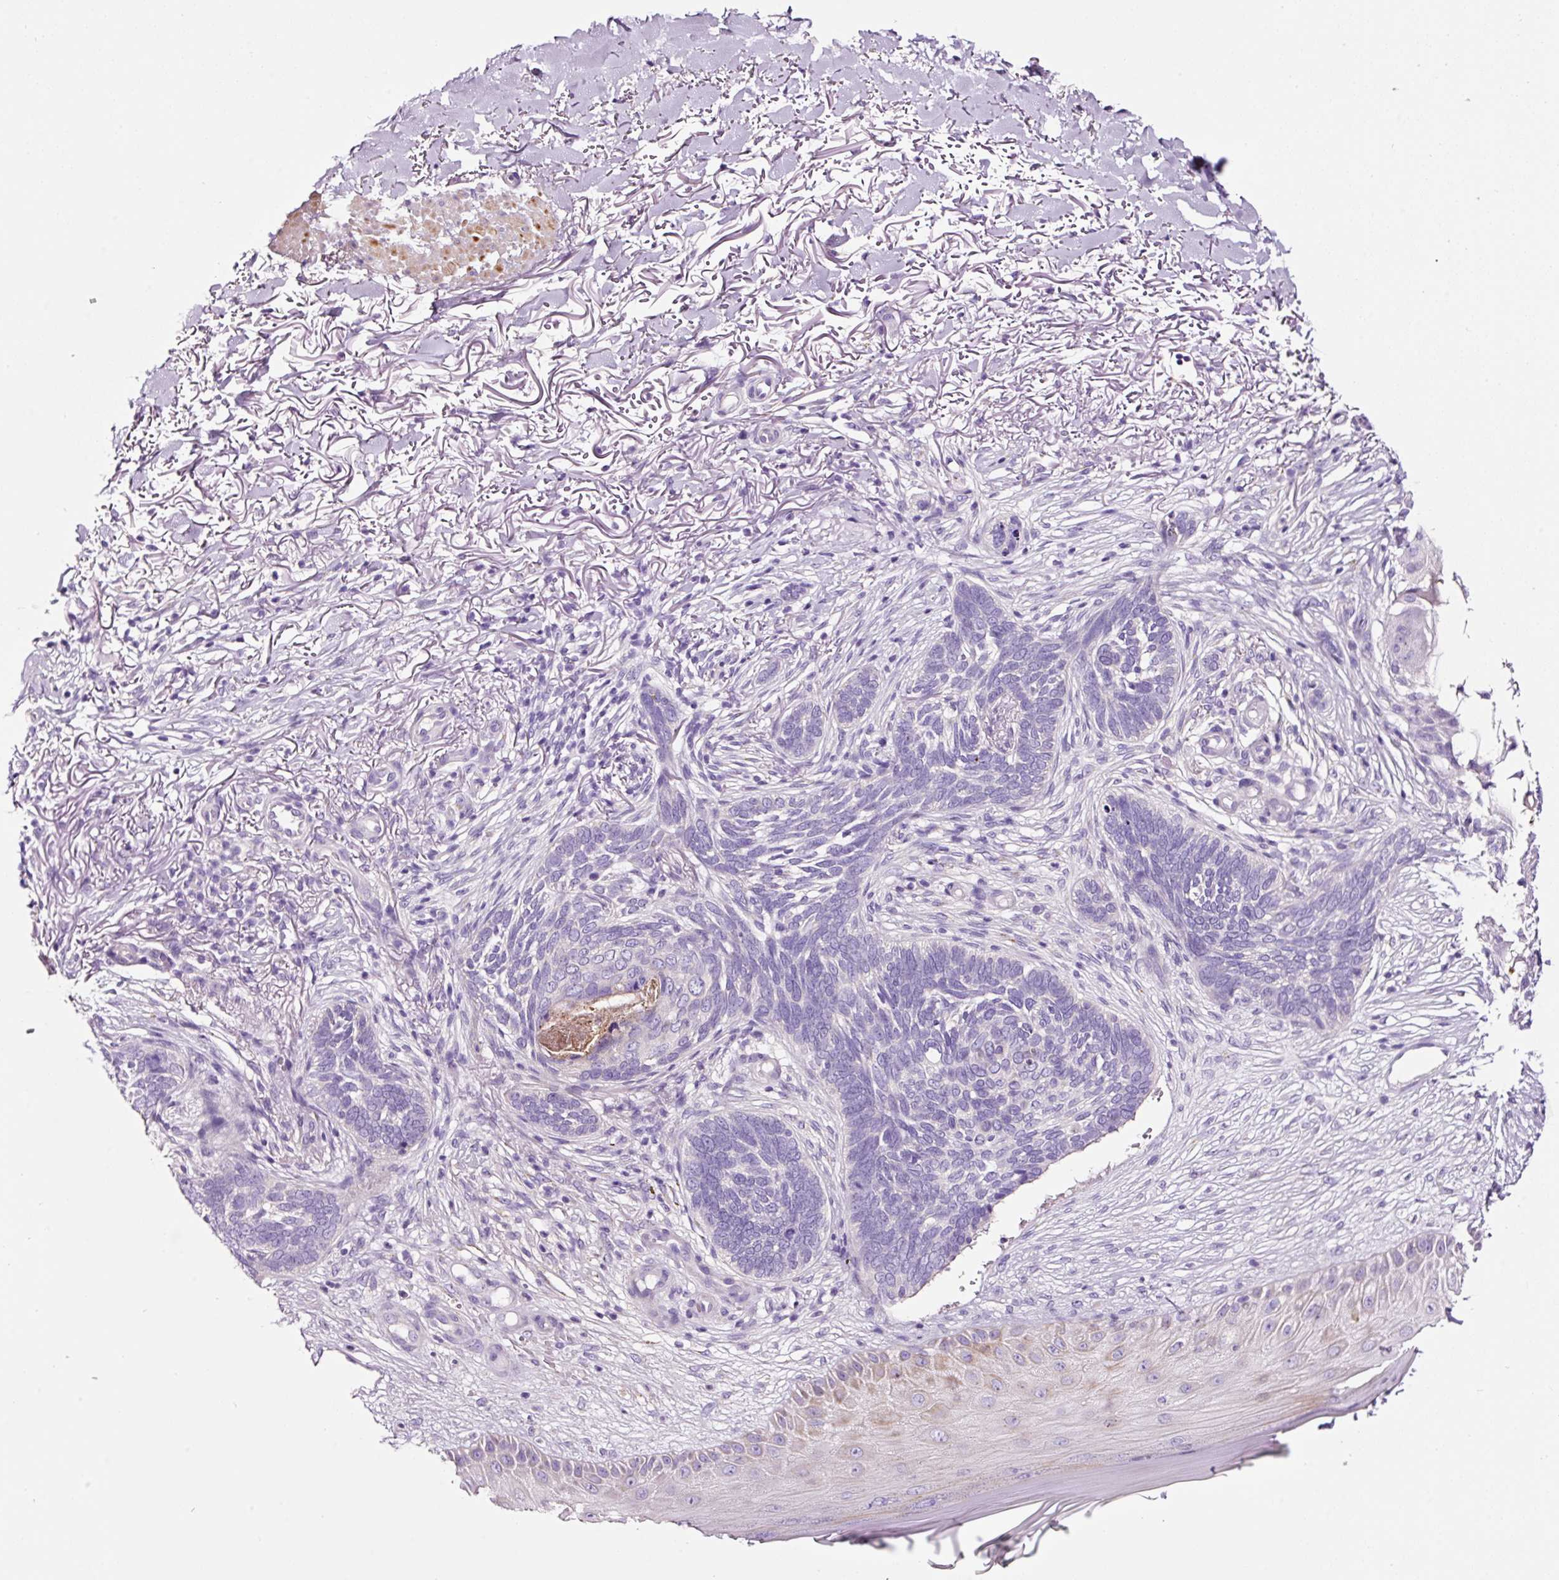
{"staining": {"intensity": "negative", "quantity": "none", "location": "none"}, "tissue": "skin cancer", "cell_type": "Tumor cells", "image_type": "cancer", "snomed": [{"axis": "morphology", "description": "Normal tissue, NOS"}, {"axis": "morphology", "description": "Basal cell carcinoma"}, {"axis": "topography", "description": "Skin"}], "caption": "Basal cell carcinoma (skin) was stained to show a protein in brown. There is no significant expression in tumor cells.", "gene": "PAM", "patient": {"sex": "female", "age": 67}}